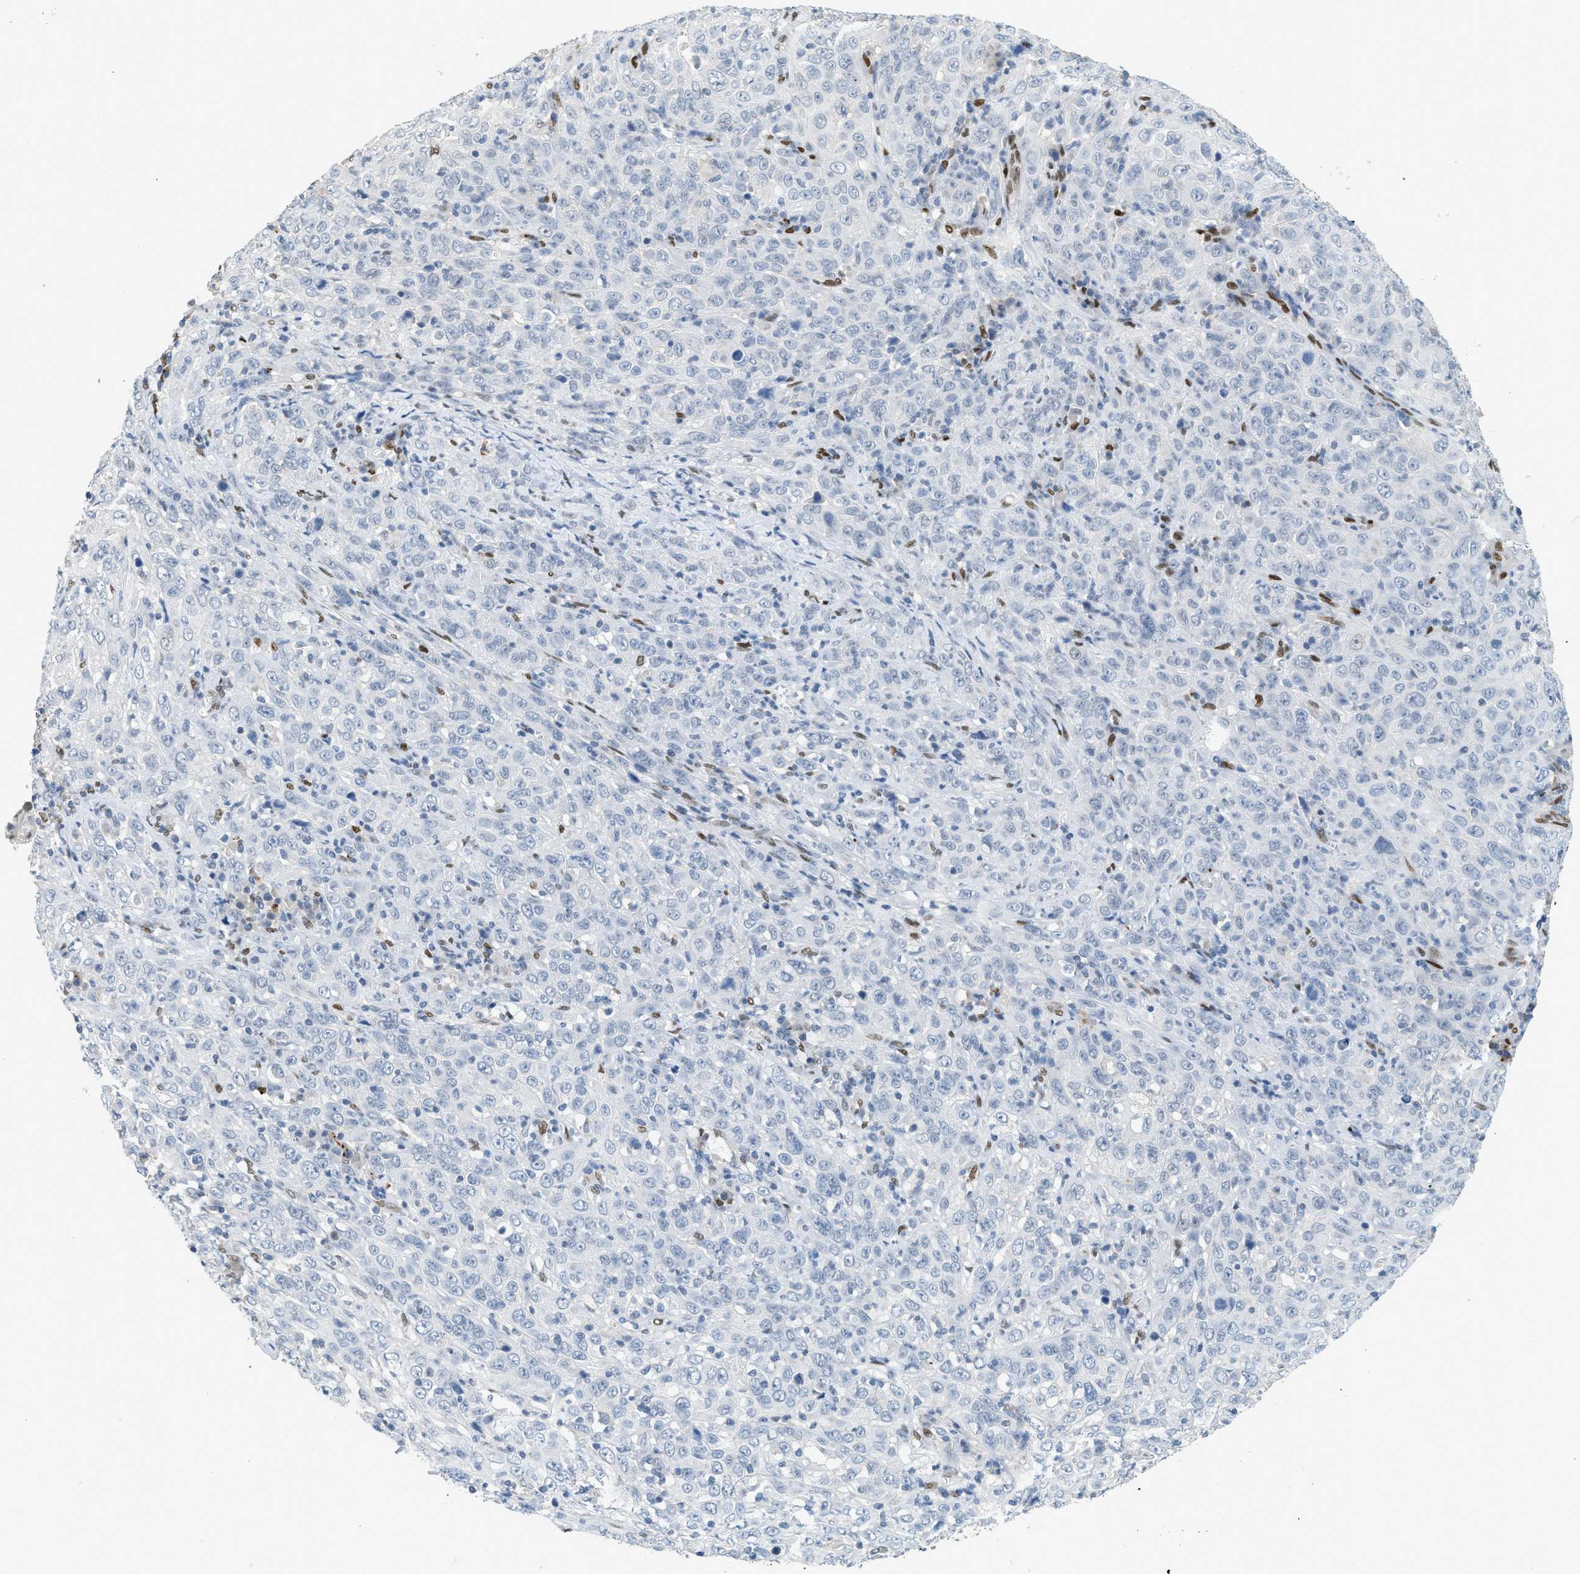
{"staining": {"intensity": "negative", "quantity": "none", "location": "none"}, "tissue": "cervical cancer", "cell_type": "Tumor cells", "image_type": "cancer", "snomed": [{"axis": "morphology", "description": "Squamous cell carcinoma, NOS"}, {"axis": "topography", "description": "Cervix"}], "caption": "An image of squamous cell carcinoma (cervical) stained for a protein reveals no brown staining in tumor cells.", "gene": "ZBTB20", "patient": {"sex": "female", "age": 46}}